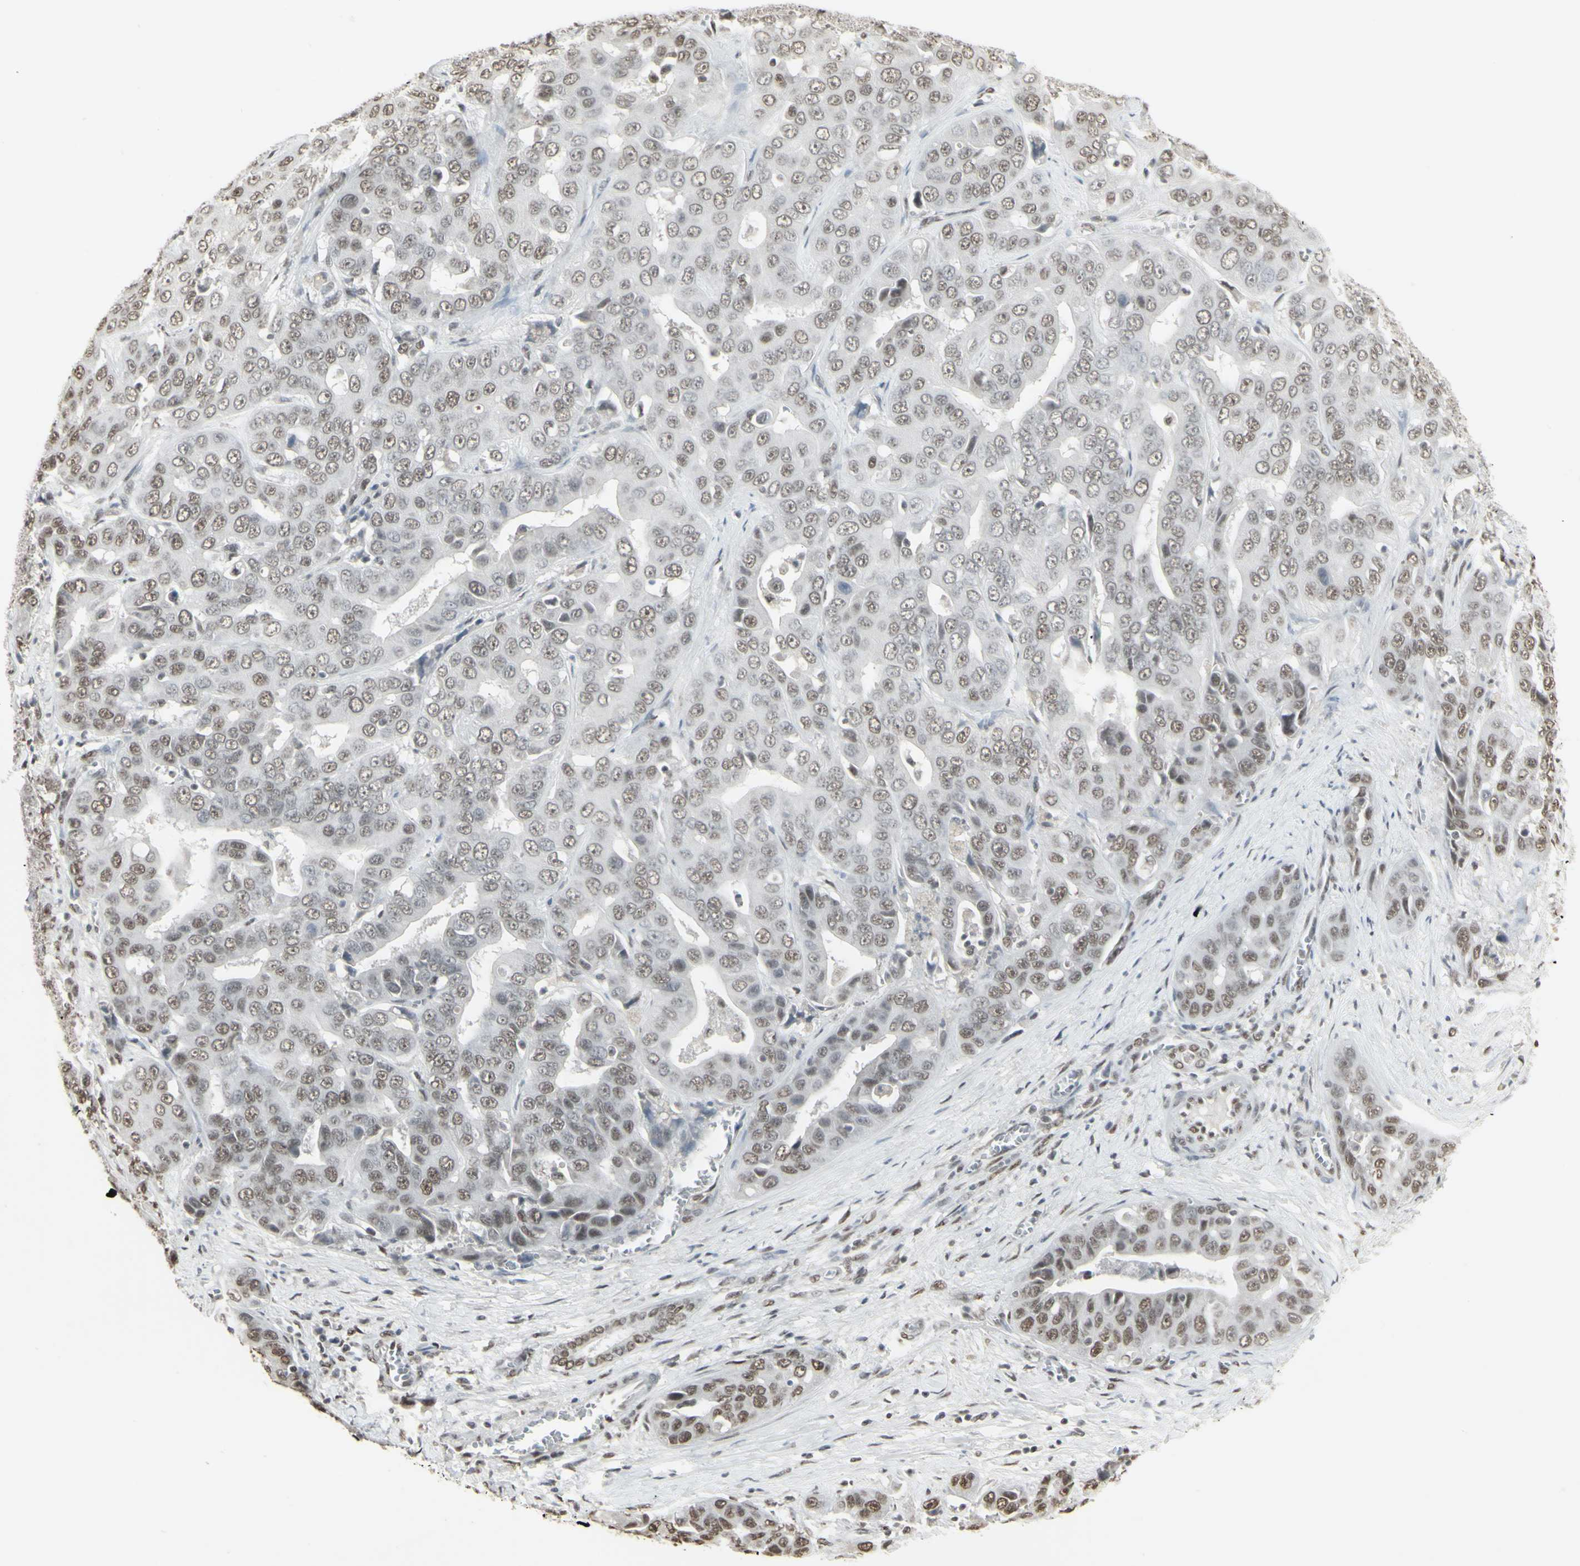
{"staining": {"intensity": "weak", "quantity": ">75%", "location": "nuclear"}, "tissue": "liver cancer", "cell_type": "Tumor cells", "image_type": "cancer", "snomed": [{"axis": "morphology", "description": "Cholangiocarcinoma"}, {"axis": "topography", "description": "Liver"}], "caption": "A brown stain highlights weak nuclear staining of a protein in cholangiocarcinoma (liver) tumor cells.", "gene": "TRIM28", "patient": {"sex": "female", "age": 52}}